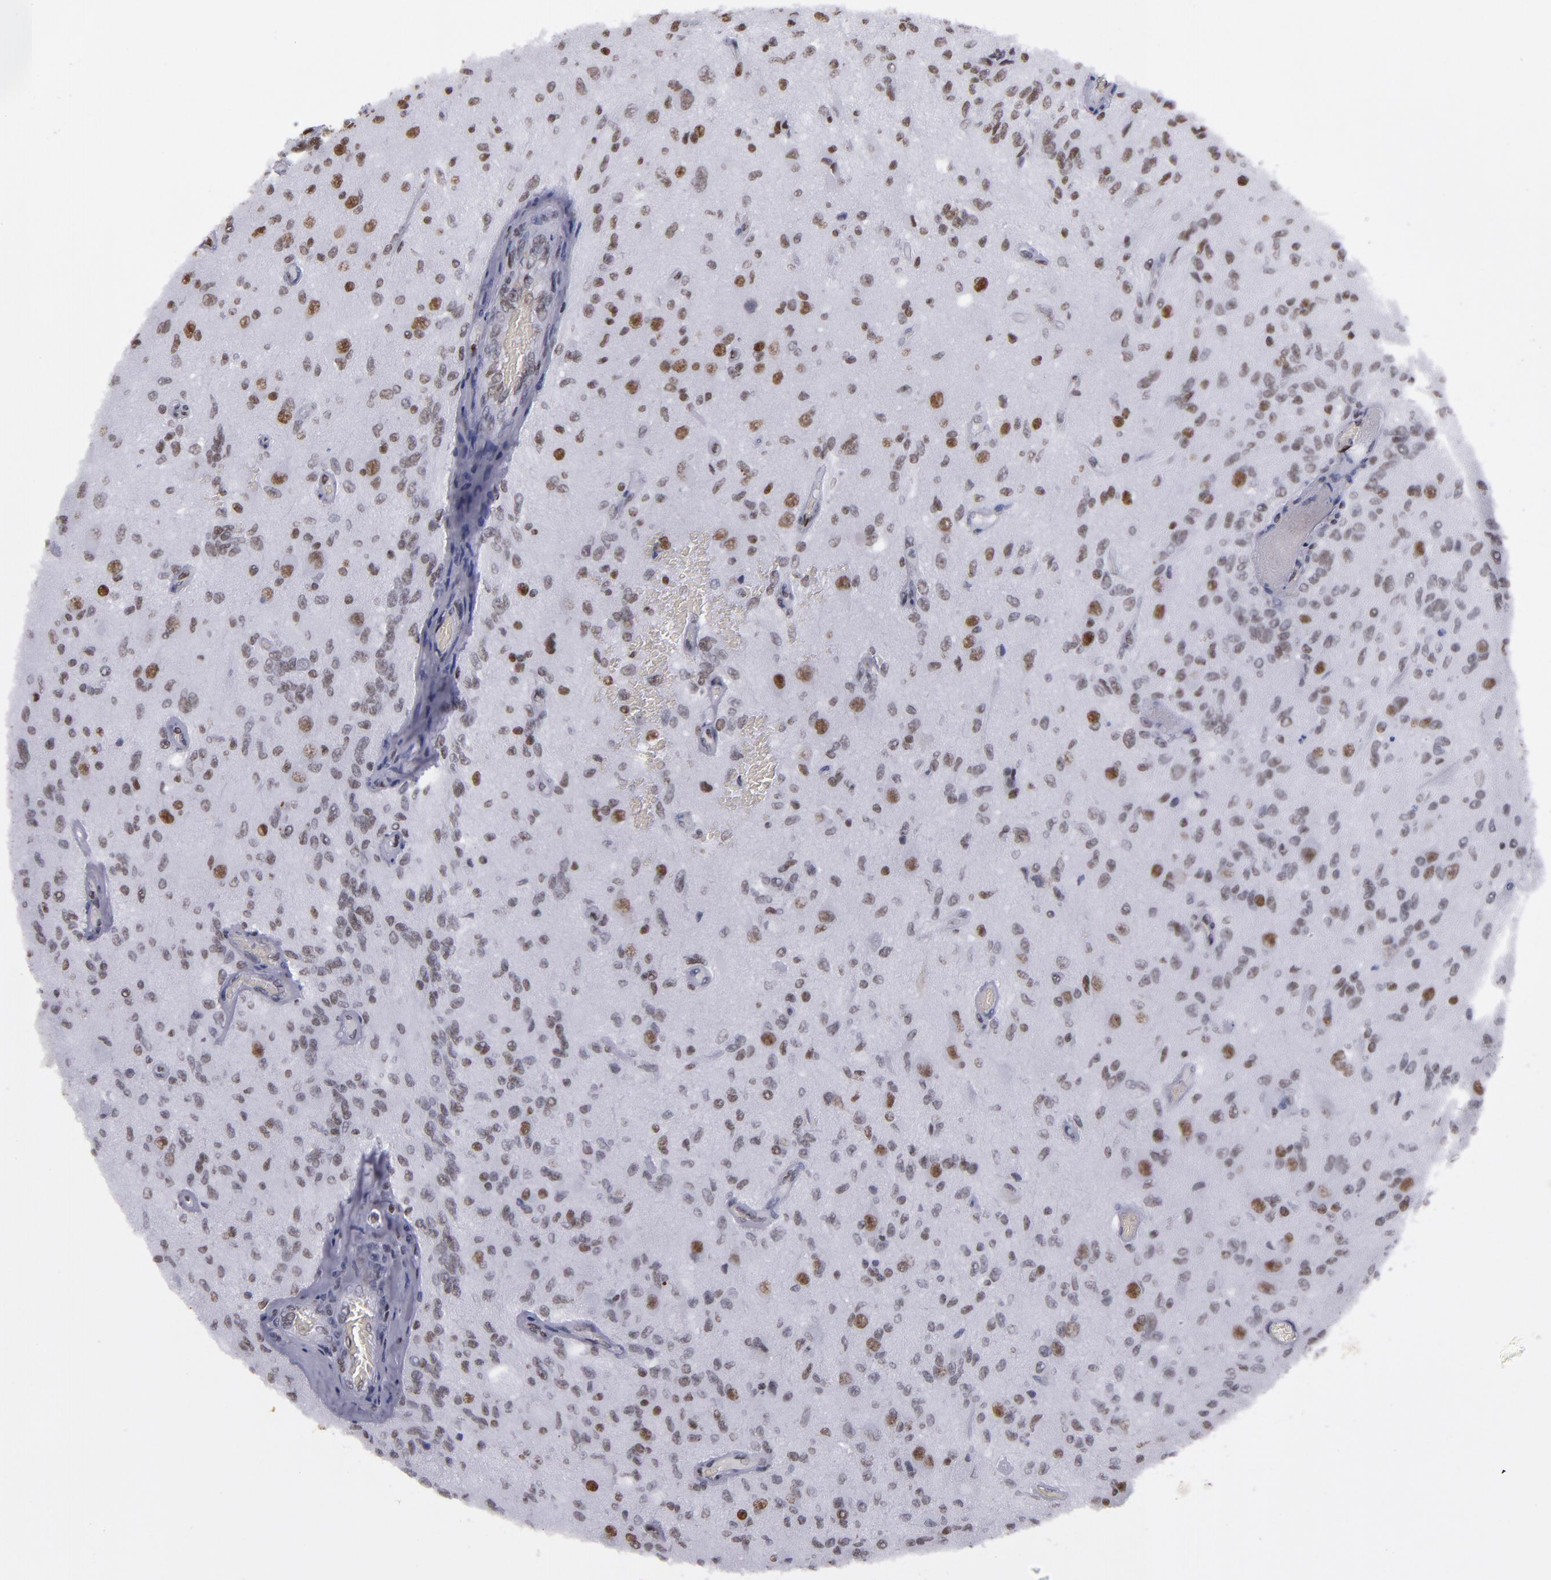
{"staining": {"intensity": "moderate", "quantity": "25%-75%", "location": "nuclear"}, "tissue": "glioma", "cell_type": "Tumor cells", "image_type": "cancer", "snomed": [{"axis": "morphology", "description": "Normal tissue, NOS"}, {"axis": "morphology", "description": "Glioma, malignant, High grade"}, {"axis": "topography", "description": "Cerebral cortex"}], "caption": "High-magnification brightfield microscopy of glioma stained with DAB (3,3'-diaminobenzidine) (brown) and counterstained with hematoxylin (blue). tumor cells exhibit moderate nuclear expression is identified in approximately25%-75% of cells. Ihc stains the protein in brown and the nuclei are stained blue.", "gene": "TERF2", "patient": {"sex": "male", "age": 77}}